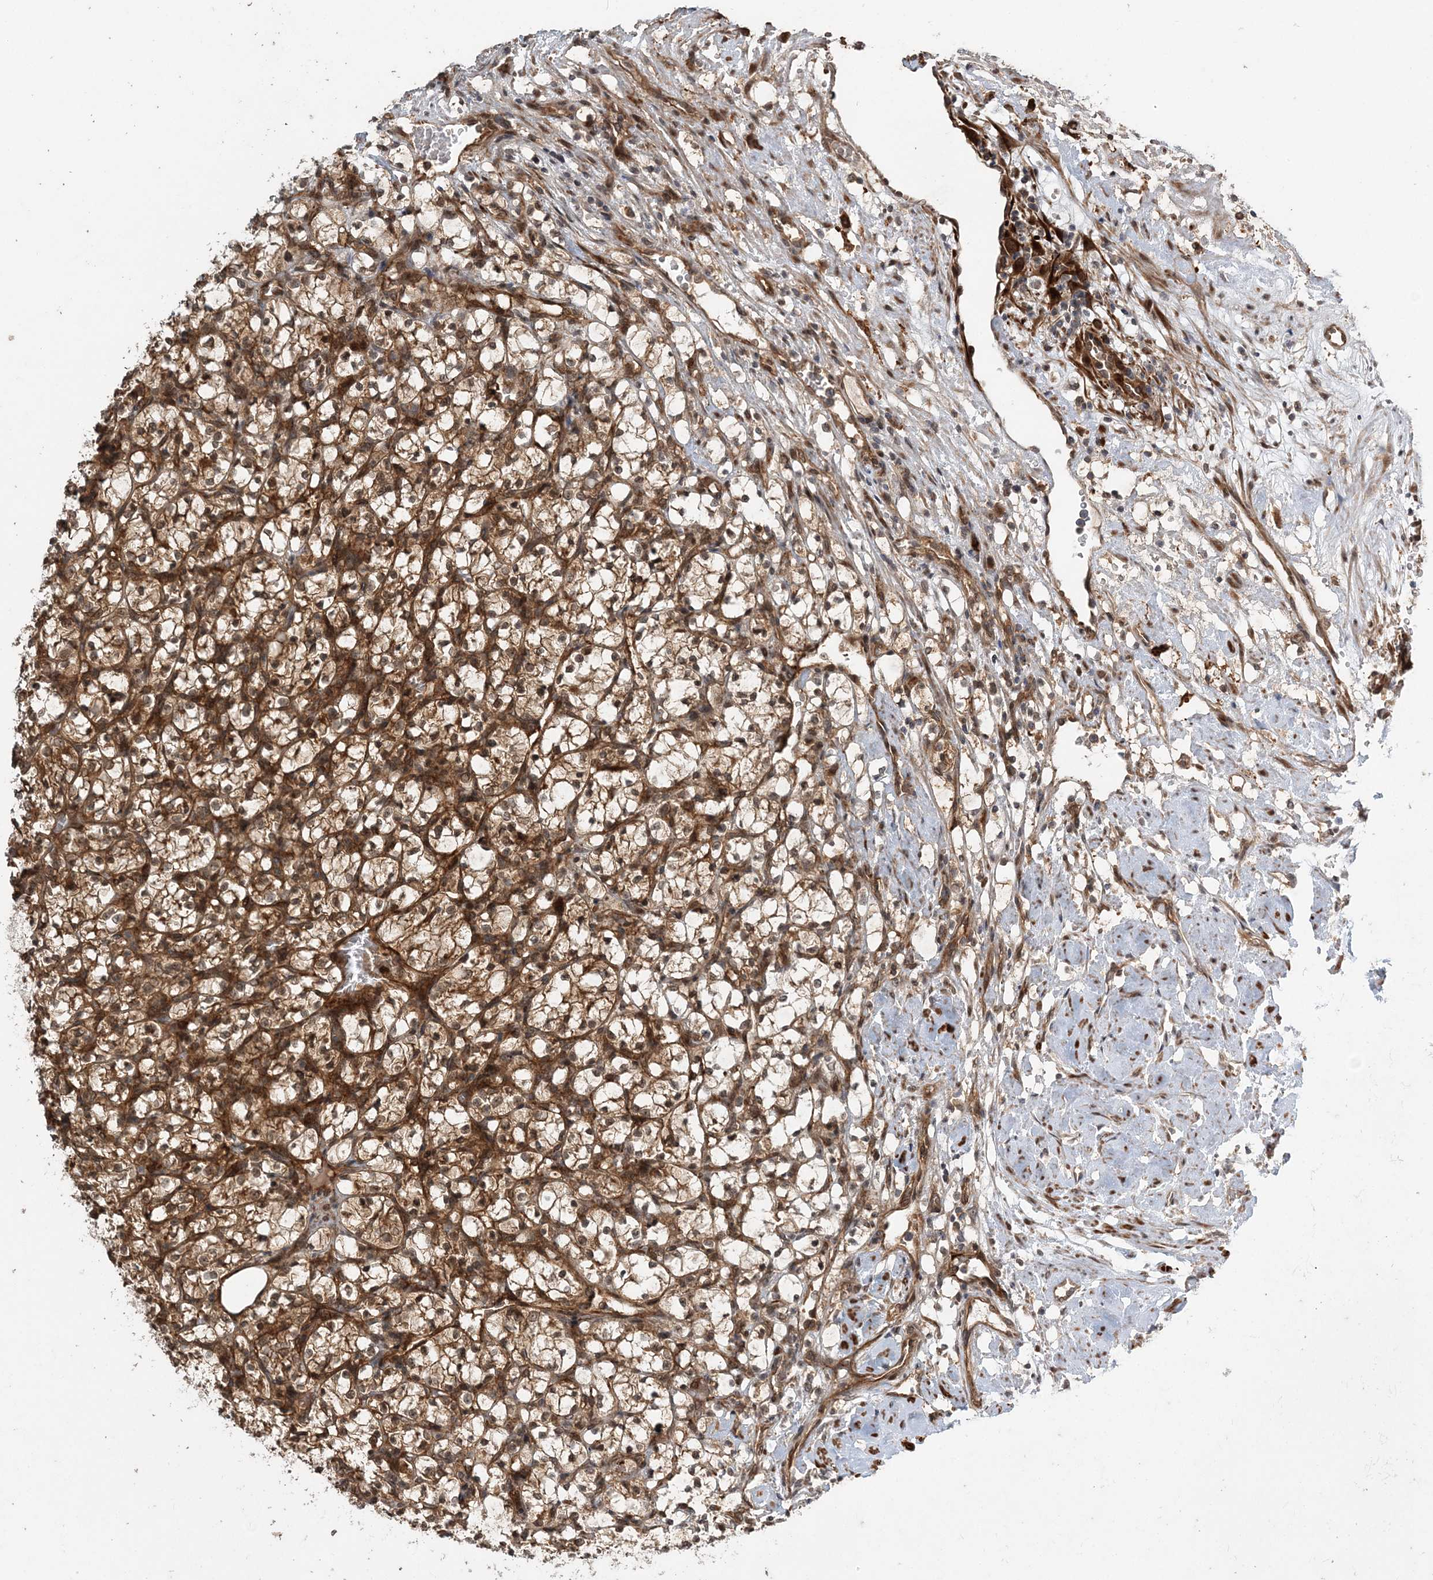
{"staining": {"intensity": "strong", "quantity": ">75%", "location": "cytoplasmic/membranous,nuclear"}, "tissue": "renal cancer", "cell_type": "Tumor cells", "image_type": "cancer", "snomed": [{"axis": "morphology", "description": "Adenocarcinoma, NOS"}, {"axis": "topography", "description": "Kidney"}], "caption": "The histopathology image reveals immunohistochemical staining of adenocarcinoma (renal). There is strong cytoplasmic/membranous and nuclear staining is appreciated in about >75% of tumor cells.", "gene": "UBTD2", "patient": {"sex": "female", "age": 69}}